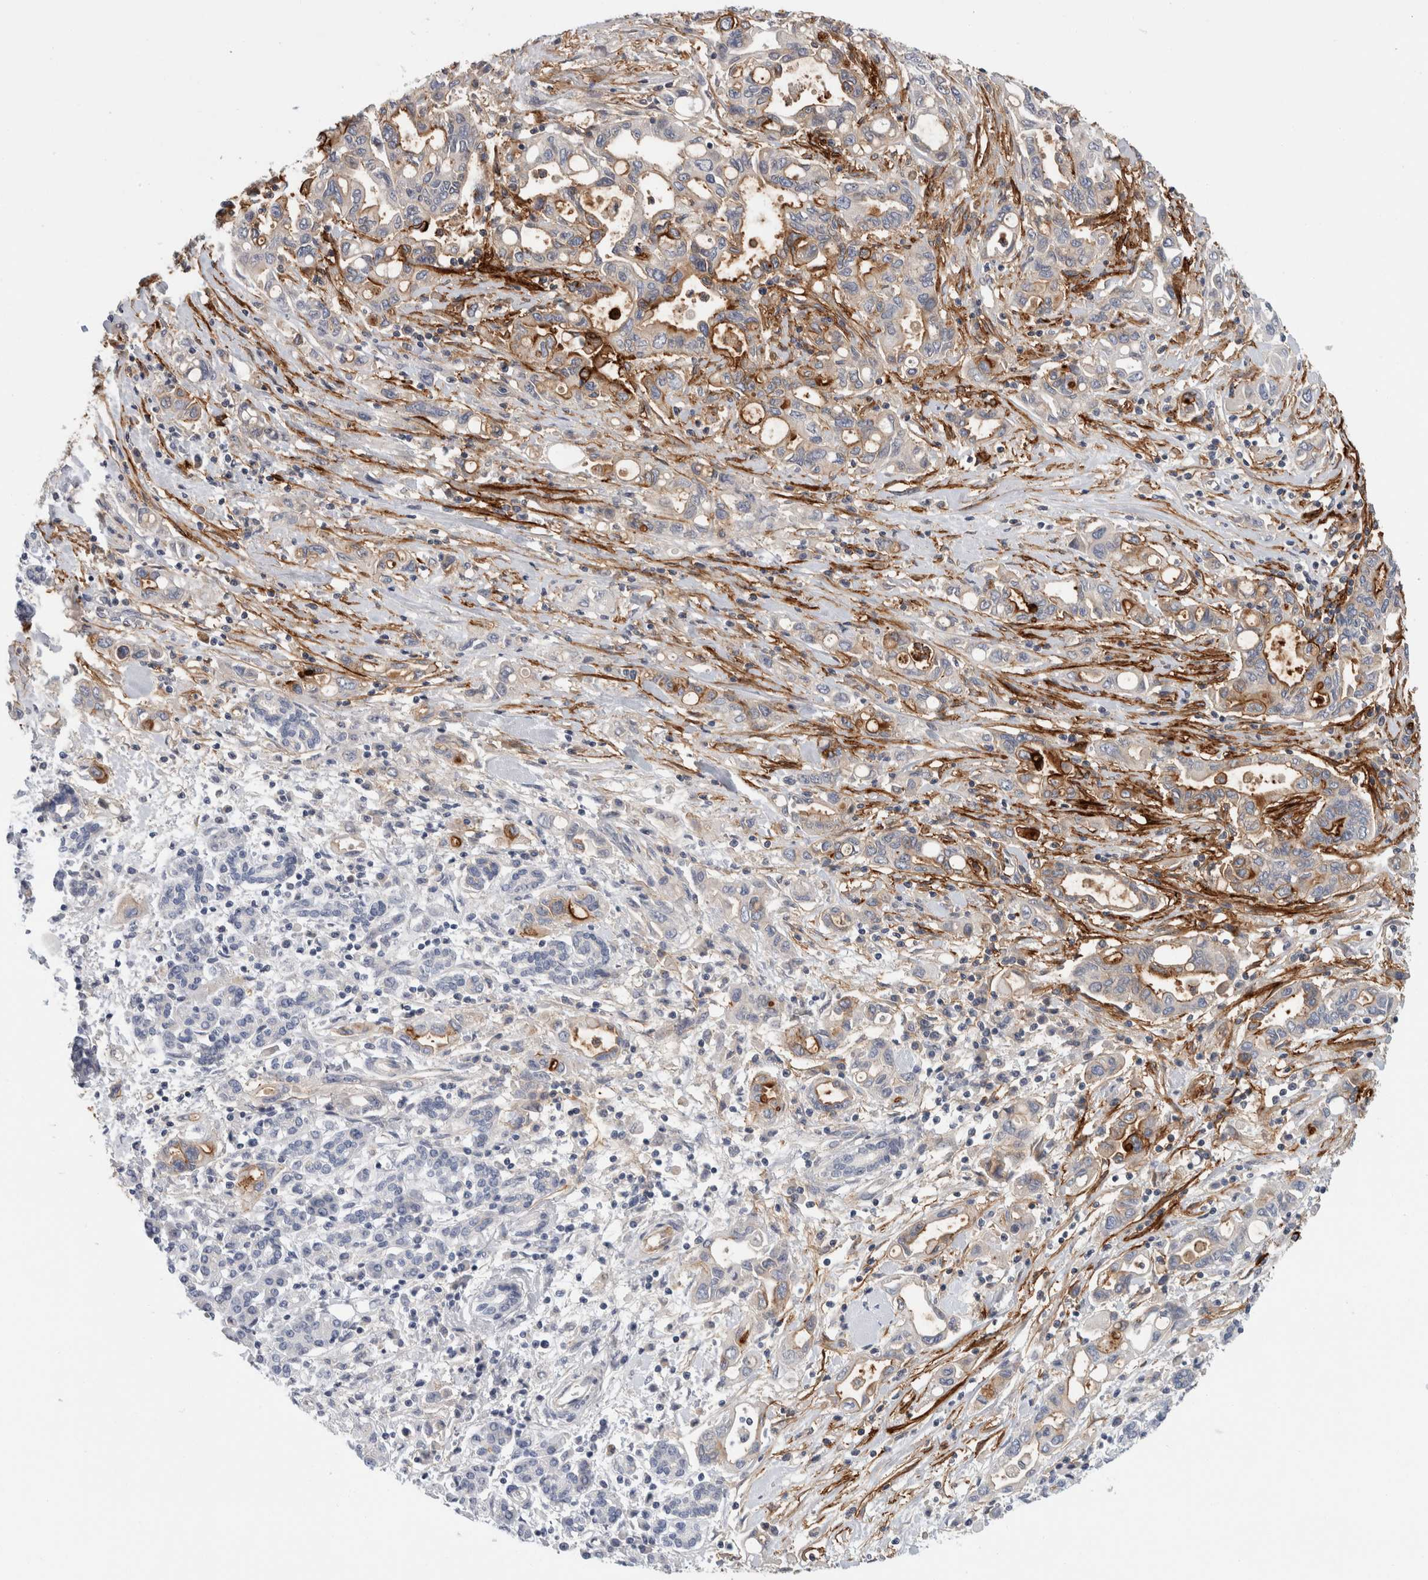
{"staining": {"intensity": "moderate", "quantity": "<25%", "location": "cytoplasmic/membranous"}, "tissue": "pancreatic cancer", "cell_type": "Tumor cells", "image_type": "cancer", "snomed": [{"axis": "morphology", "description": "Adenocarcinoma, NOS"}, {"axis": "topography", "description": "Pancreas"}], "caption": "This histopathology image reveals immunohistochemistry staining of human pancreatic cancer, with low moderate cytoplasmic/membranous staining in approximately <25% of tumor cells.", "gene": "CD55", "patient": {"sex": "female", "age": 57}}